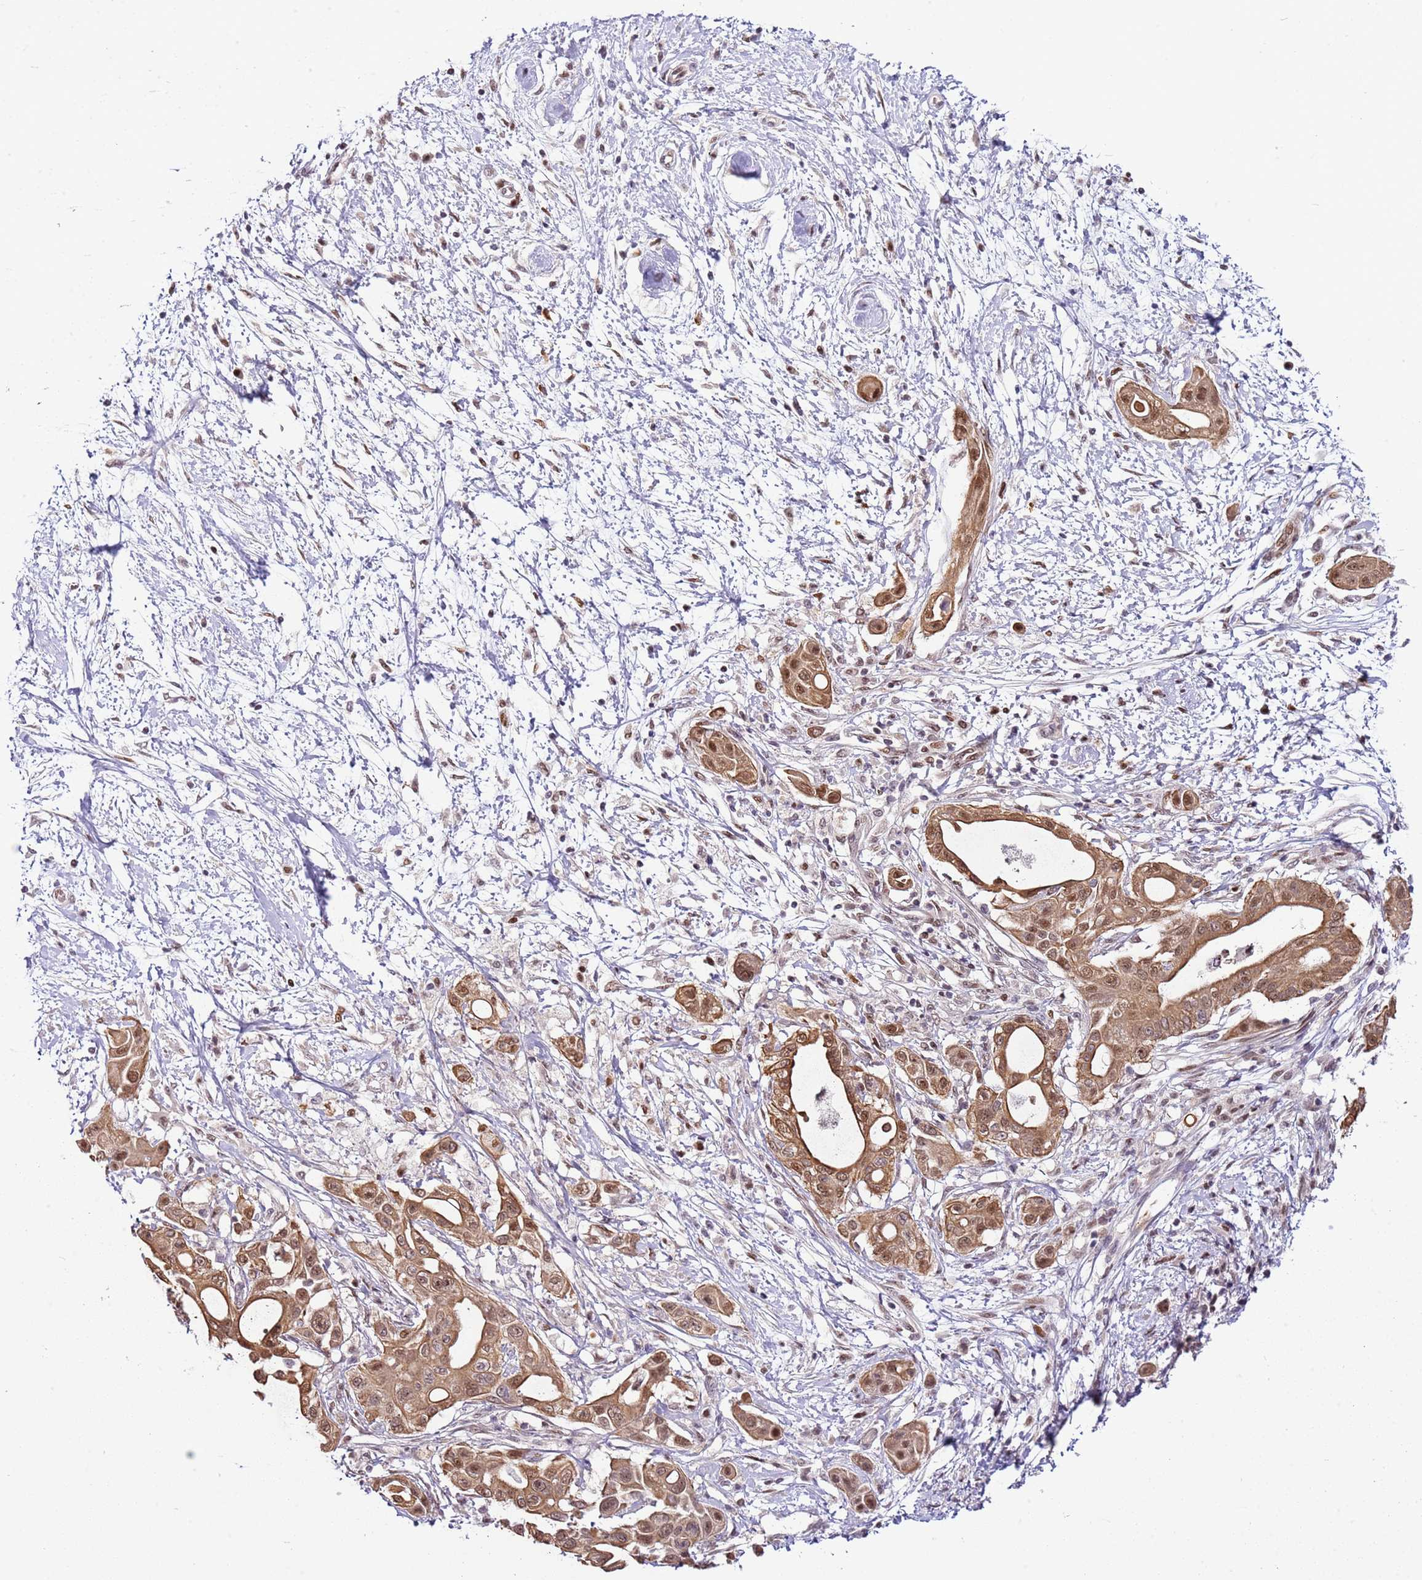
{"staining": {"intensity": "moderate", "quantity": ">75%", "location": "cytoplasmic/membranous,nuclear"}, "tissue": "pancreatic cancer", "cell_type": "Tumor cells", "image_type": "cancer", "snomed": [{"axis": "morphology", "description": "Adenocarcinoma, NOS"}, {"axis": "topography", "description": "Pancreas"}], "caption": "Immunohistochemistry (IHC) of human adenocarcinoma (pancreatic) reveals medium levels of moderate cytoplasmic/membranous and nuclear positivity in about >75% of tumor cells.", "gene": "RFK", "patient": {"sex": "male", "age": 68}}